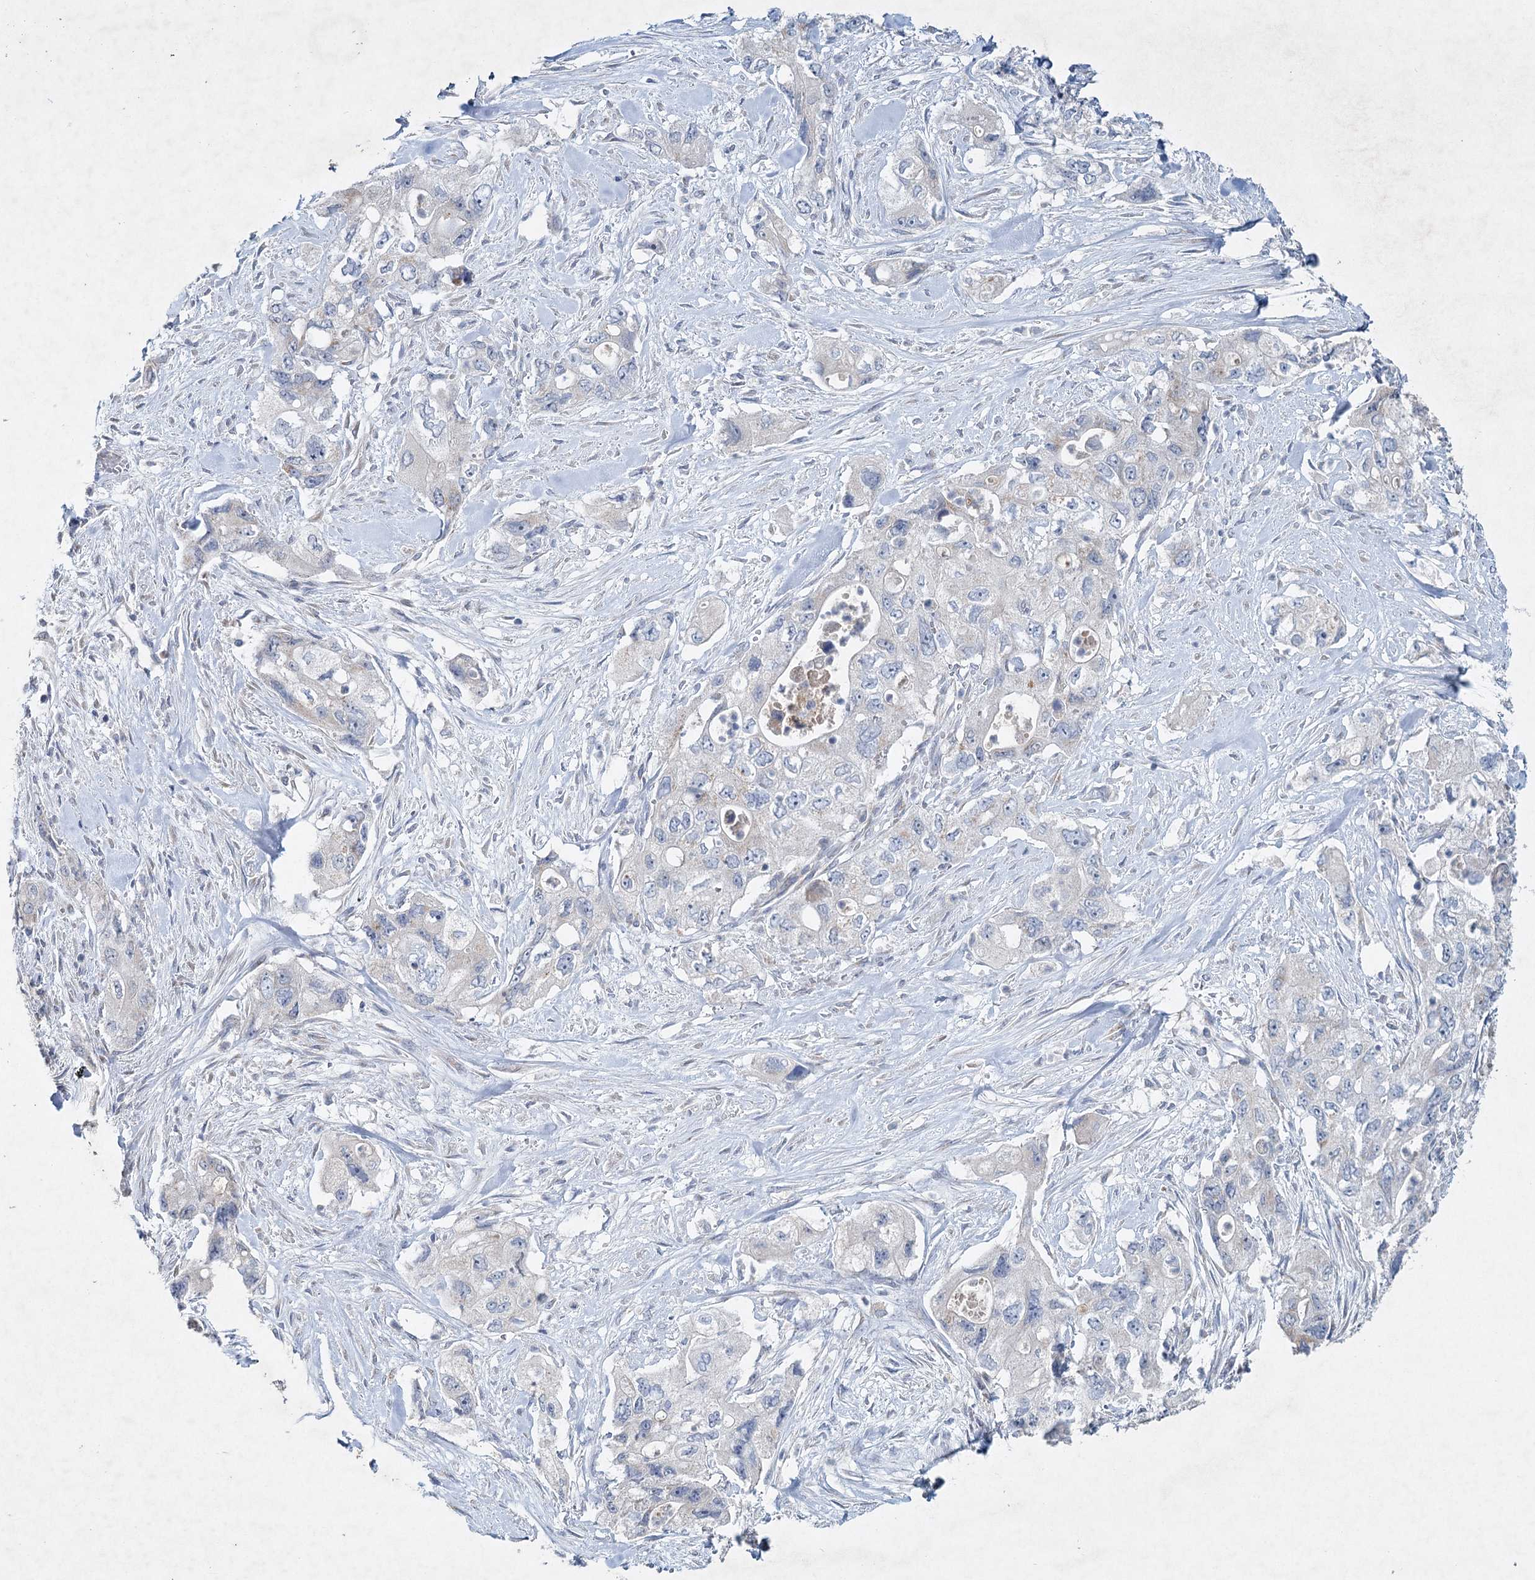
{"staining": {"intensity": "negative", "quantity": "none", "location": "none"}, "tissue": "pancreatic cancer", "cell_type": "Tumor cells", "image_type": "cancer", "snomed": [{"axis": "morphology", "description": "Adenocarcinoma, NOS"}, {"axis": "topography", "description": "Pancreas"}], "caption": "Pancreatic cancer stained for a protein using immunohistochemistry (IHC) demonstrates no expression tumor cells.", "gene": "RFX6", "patient": {"sex": "female", "age": 73}}